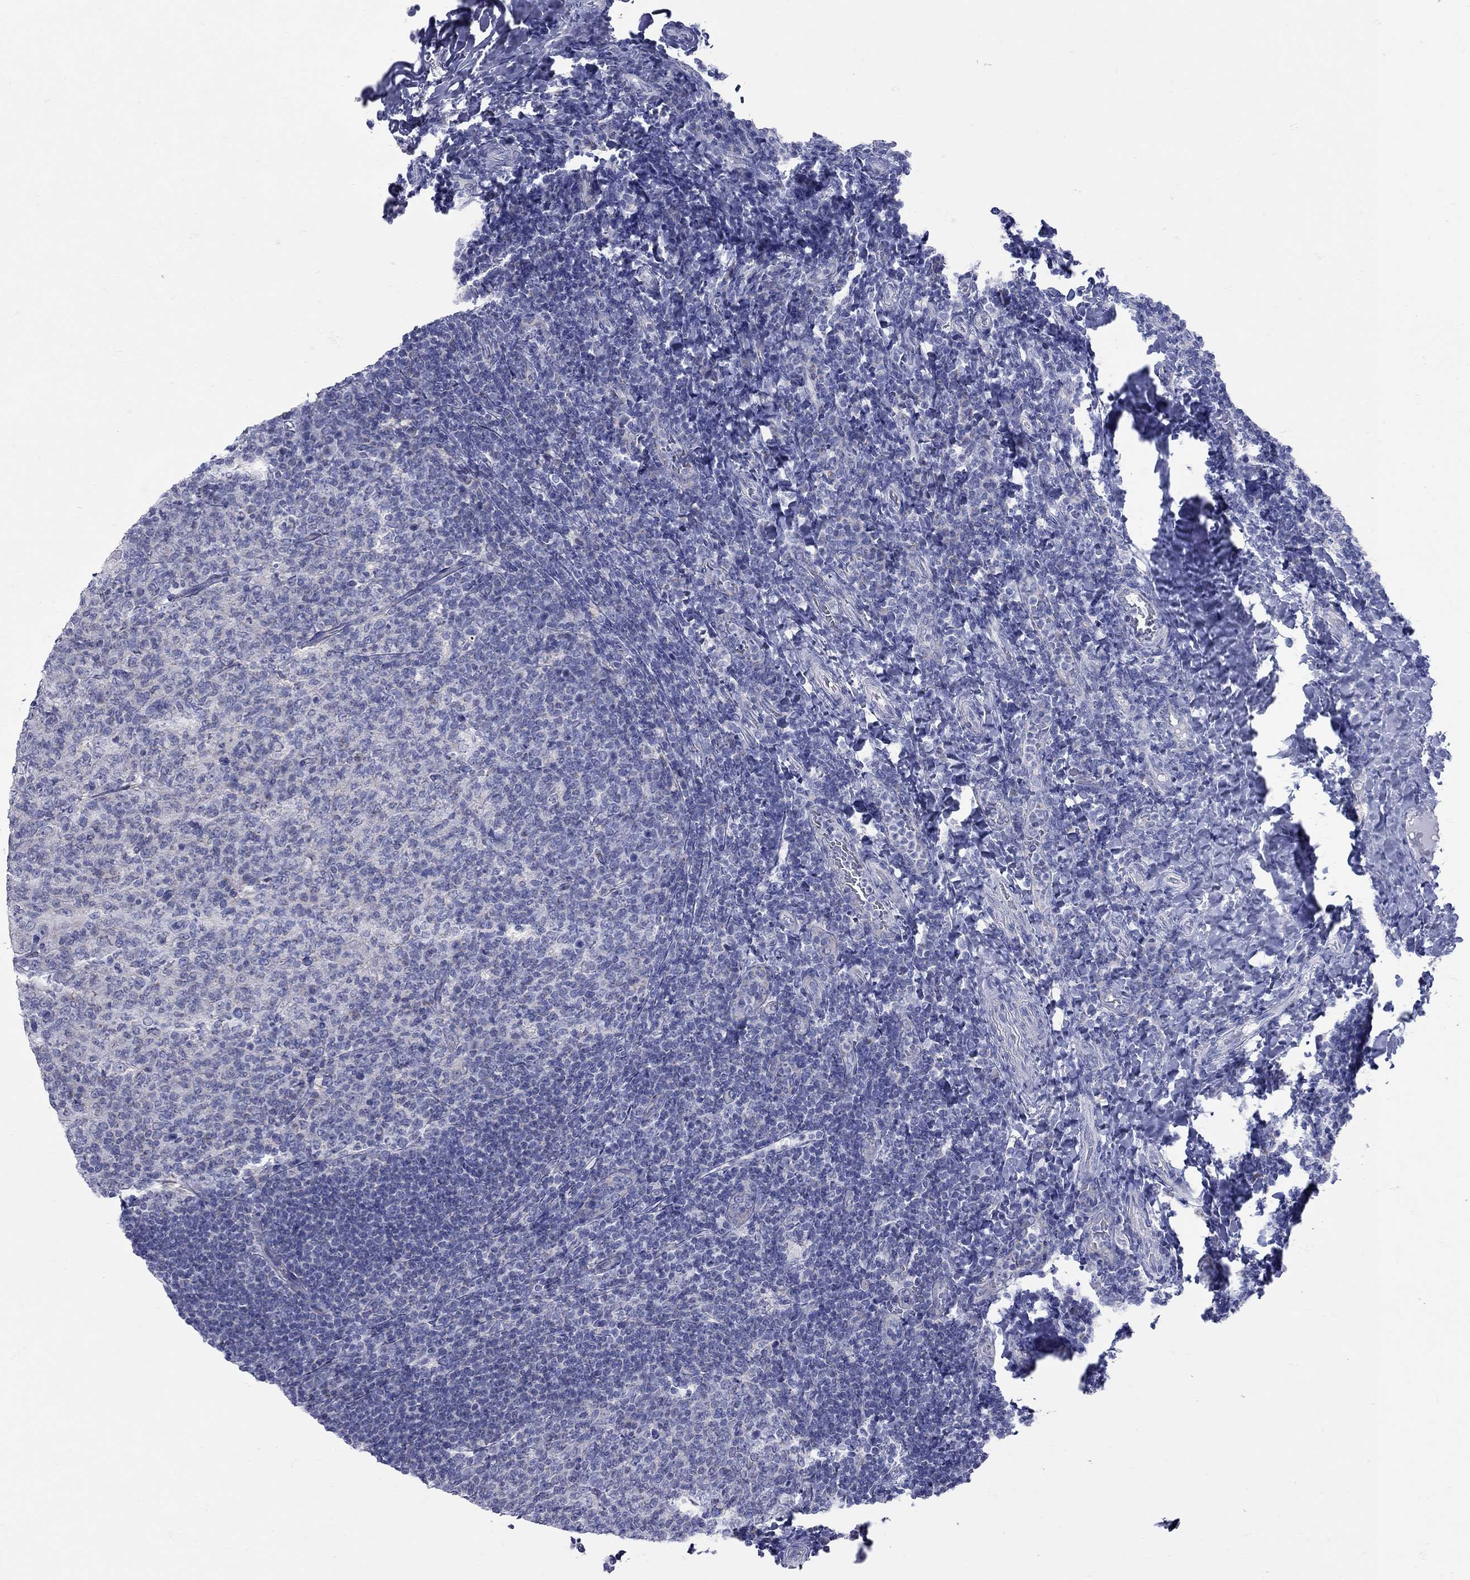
{"staining": {"intensity": "negative", "quantity": "none", "location": "none"}, "tissue": "tonsil", "cell_type": "Germinal center cells", "image_type": "normal", "snomed": [{"axis": "morphology", "description": "Normal tissue, NOS"}, {"axis": "topography", "description": "Tonsil"}], "caption": "IHC image of benign human tonsil stained for a protein (brown), which shows no staining in germinal center cells.", "gene": "PDZD3", "patient": {"sex": "female", "age": 10}}